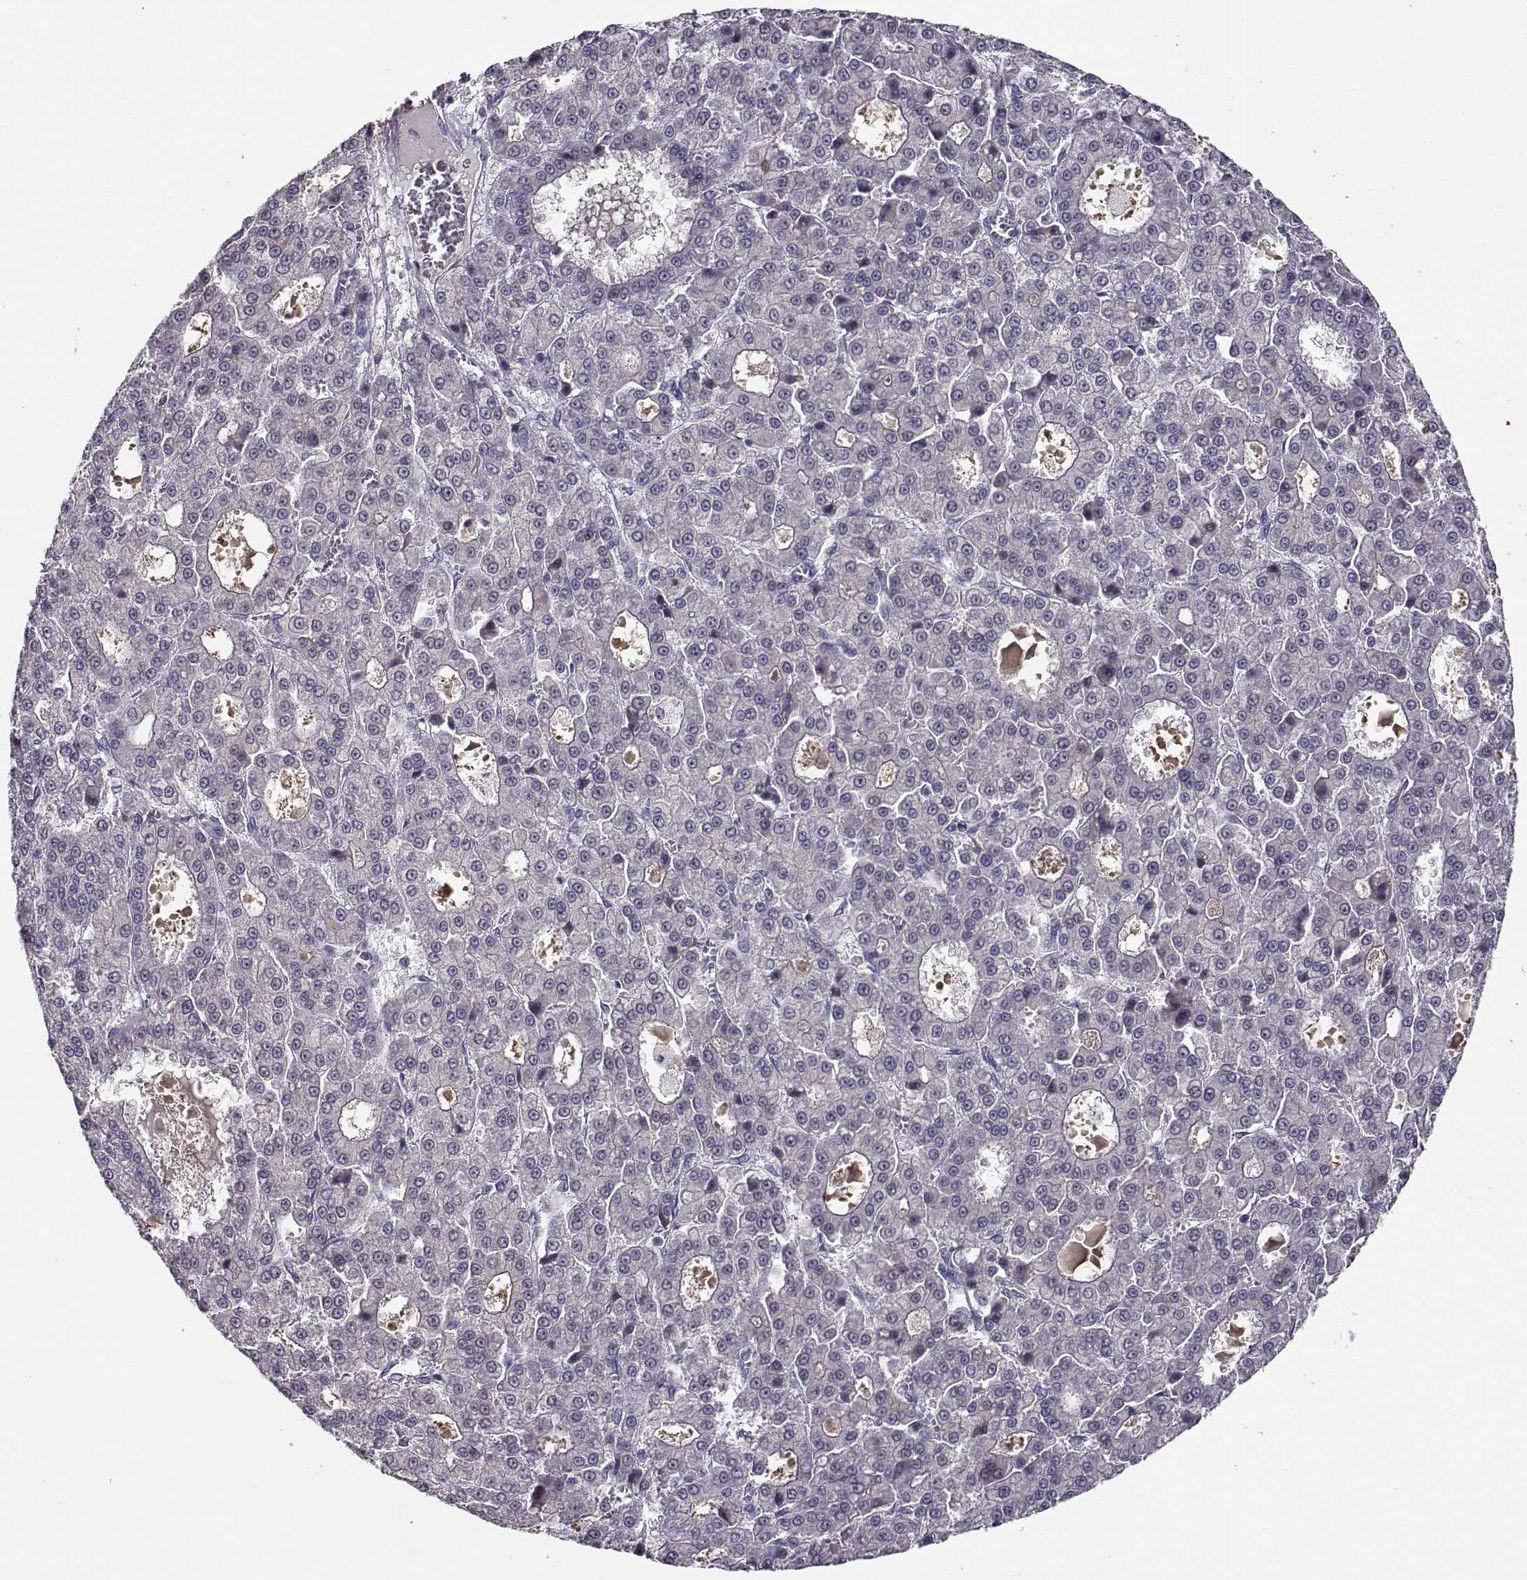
{"staining": {"intensity": "negative", "quantity": "none", "location": "none"}, "tissue": "liver cancer", "cell_type": "Tumor cells", "image_type": "cancer", "snomed": [{"axis": "morphology", "description": "Carcinoma, Hepatocellular, NOS"}, {"axis": "topography", "description": "Liver"}], "caption": "Immunohistochemical staining of human liver hepatocellular carcinoma demonstrates no significant expression in tumor cells.", "gene": "RHOXF2", "patient": {"sex": "male", "age": 70}}